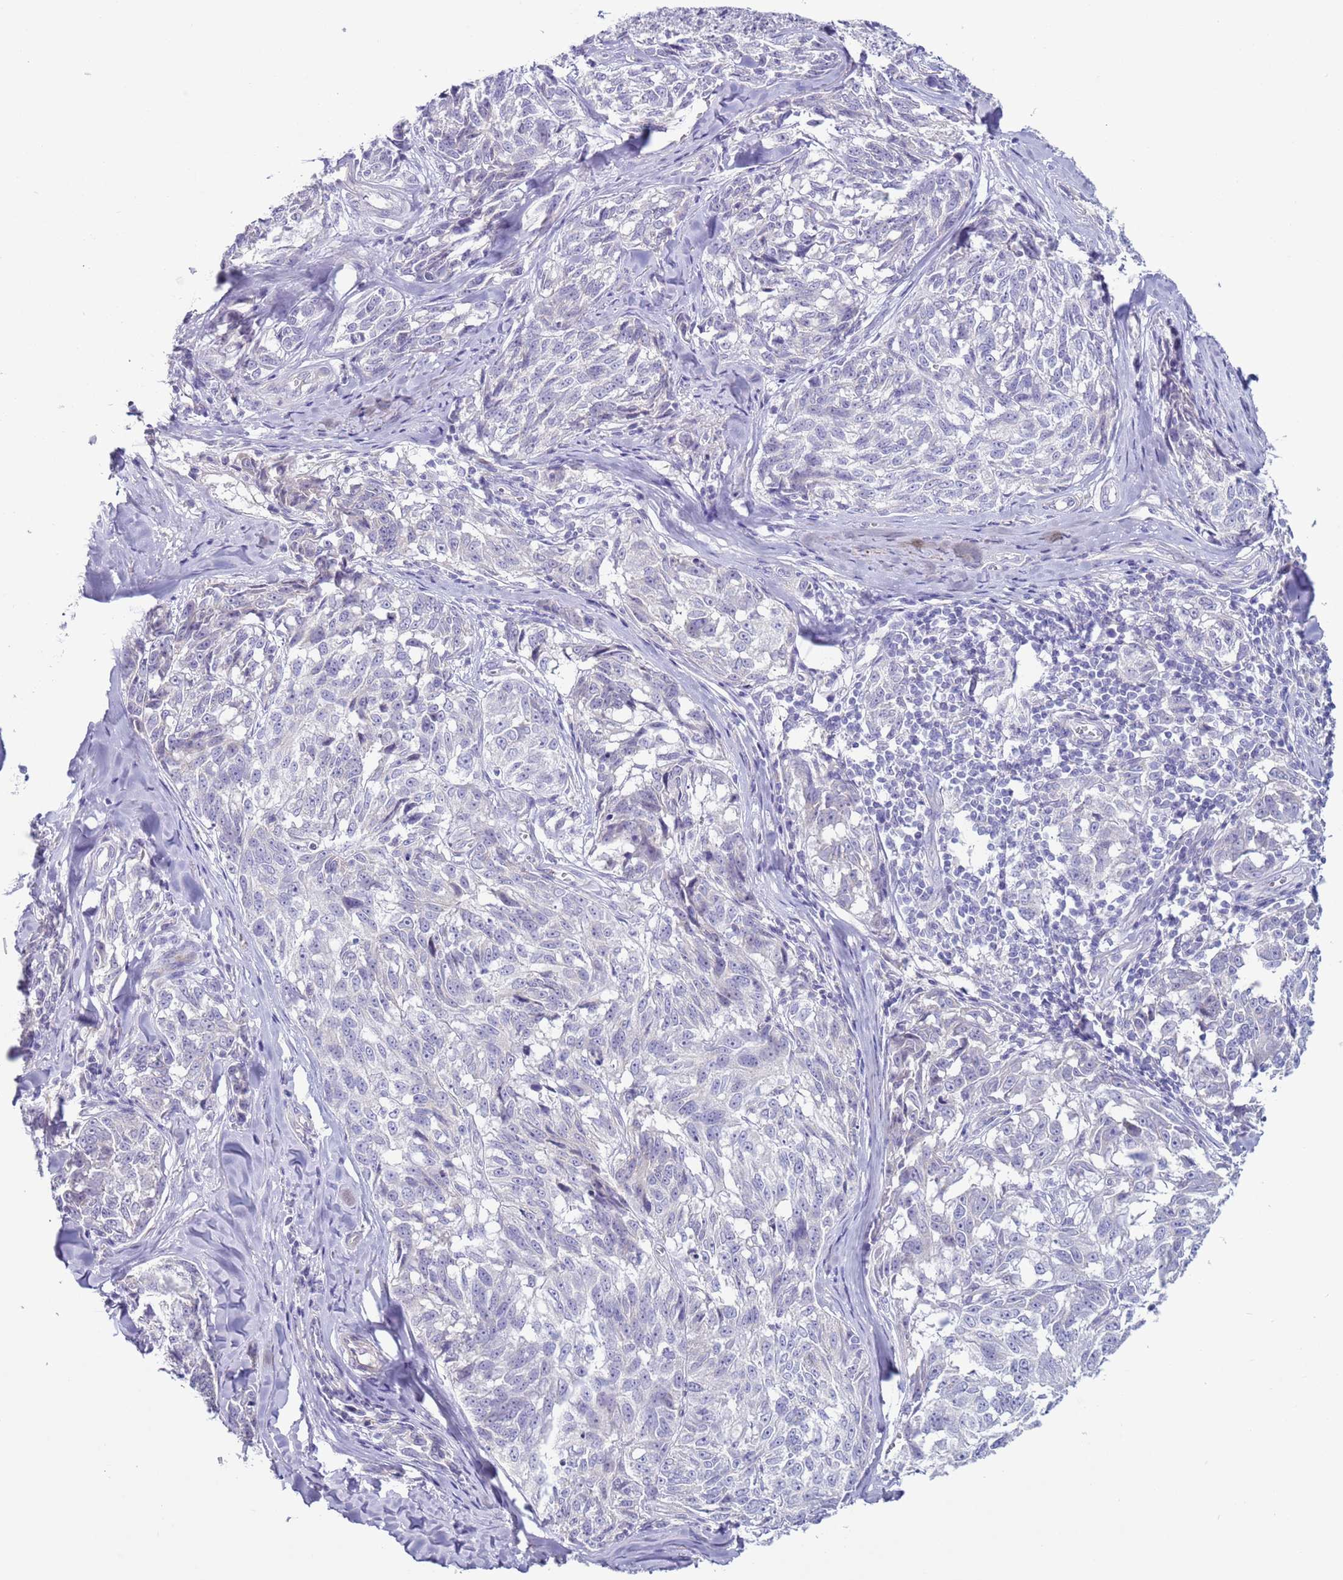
{"staining": {"intensity": "negative", "quantity": "none", "location": "none"}, "tissue": "melanoma", "cell_type": "Tumor cells", "image_type": "cancer", "snomed": [{"axis": "morphology", "description": "Normal tissue, NOS"}, {"axis": "morphology", "description": "Malignant melanoma, NOS"}, {"axis": "topography", "description": "Skin"}], "caption": "Immunohistochemistry (IHC) image of neoplastic tissue: melanoma stained with DAB (3,3'-diaminobenzidine) displays no significant protein staining in tumor cells.", "gene": "NPAP1", "patient": {"sex": "female", "age": 64}}